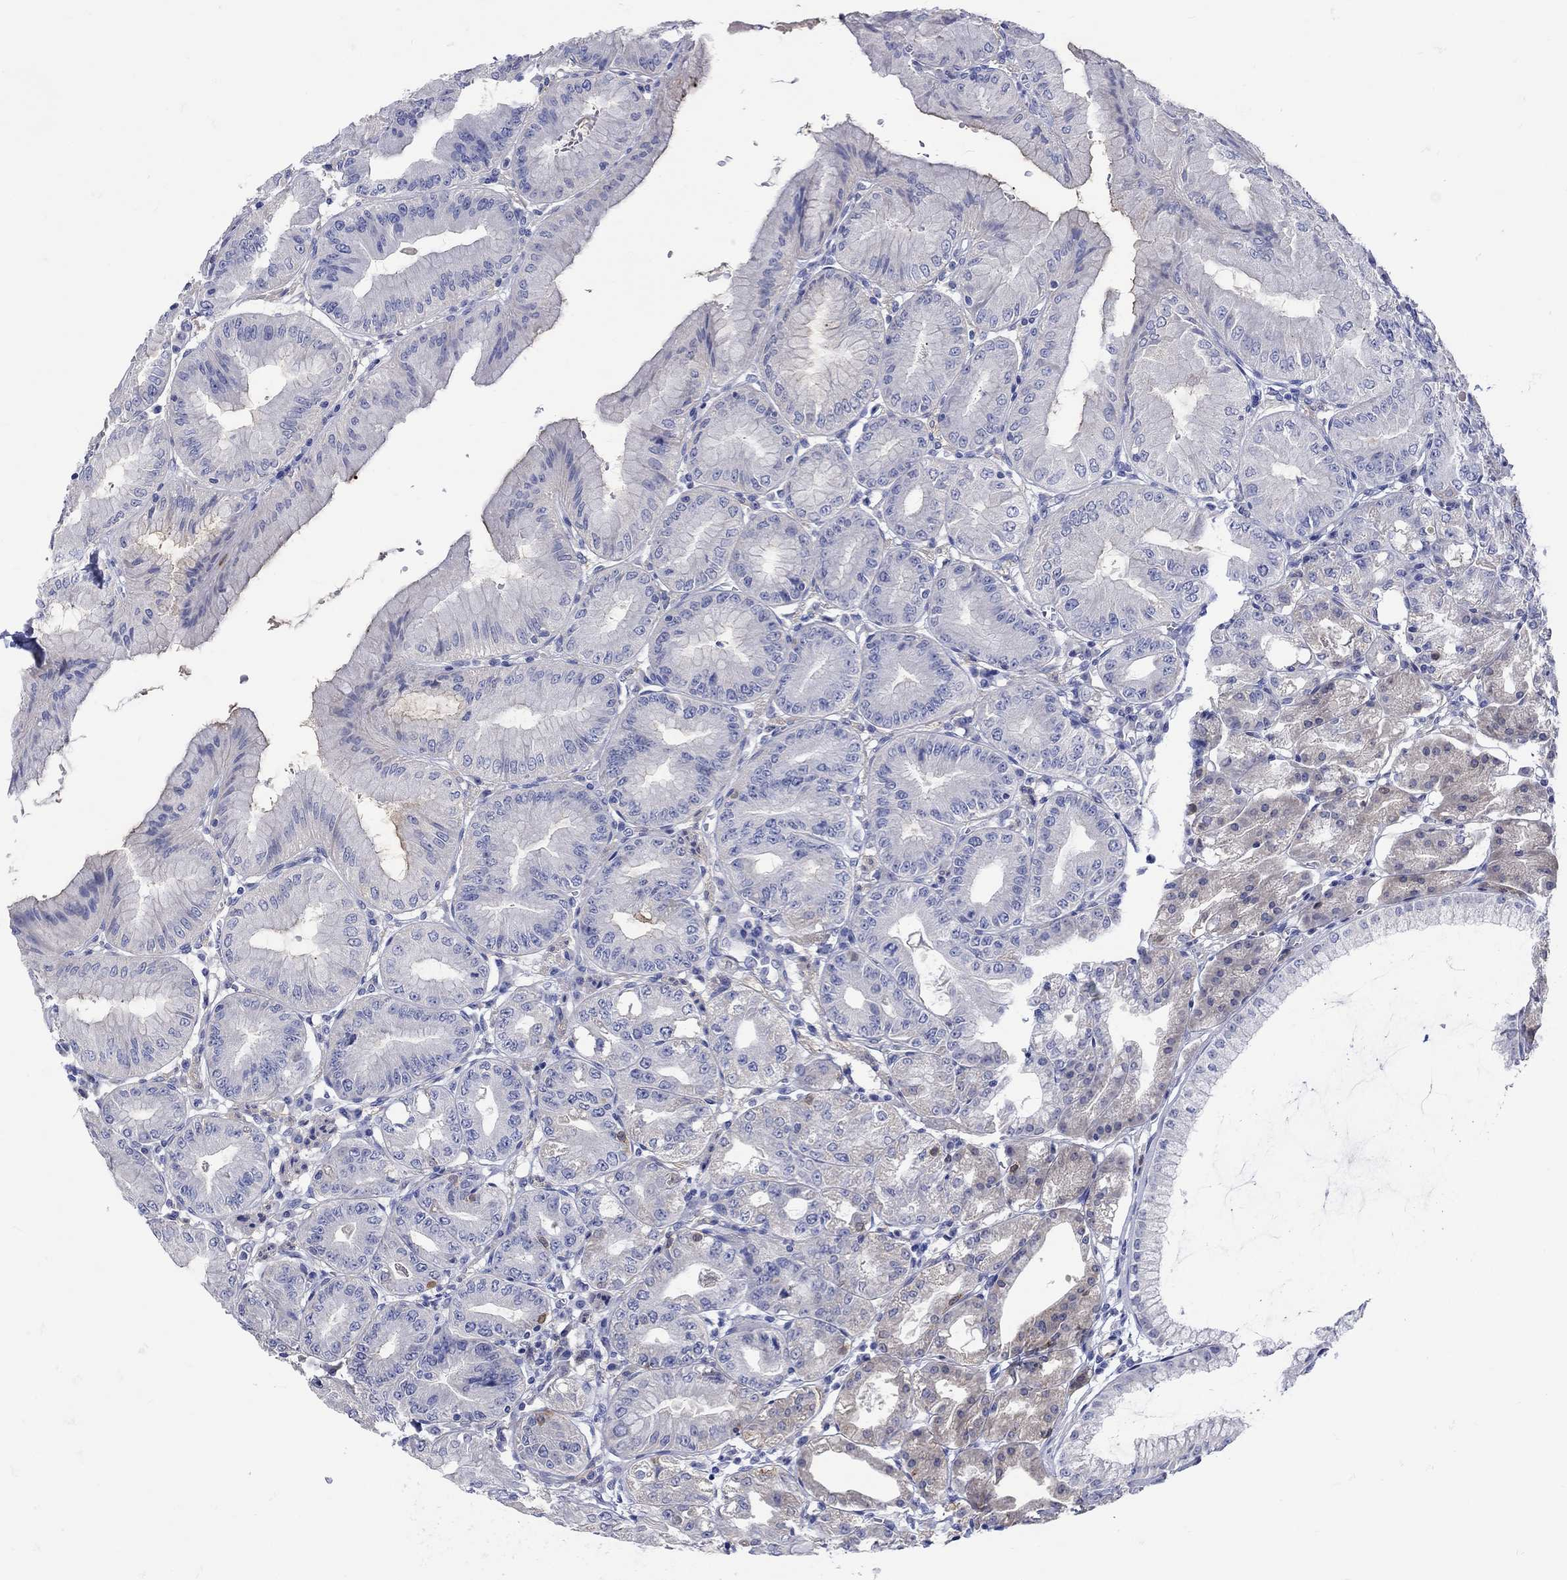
{"staining": {"intensity": "weak", "quantity": "<25%", "location": "cytoplasmic/membranous"}, "tissue": "stomach", "cell_type": "Glandular cells", "image_type": "normal", "snomed": [{"axis": "morphology", "description": "Normal tissue, NOS"}, {"axis": "topography", "description": "Stomach"}], "caption": "An immunohistochemistry histopathology image of normal stomach is shown. There is no staining in glandular cells of stomach.", "gene": "MSI1", "patient": {"sex": "male", "age": 71}}